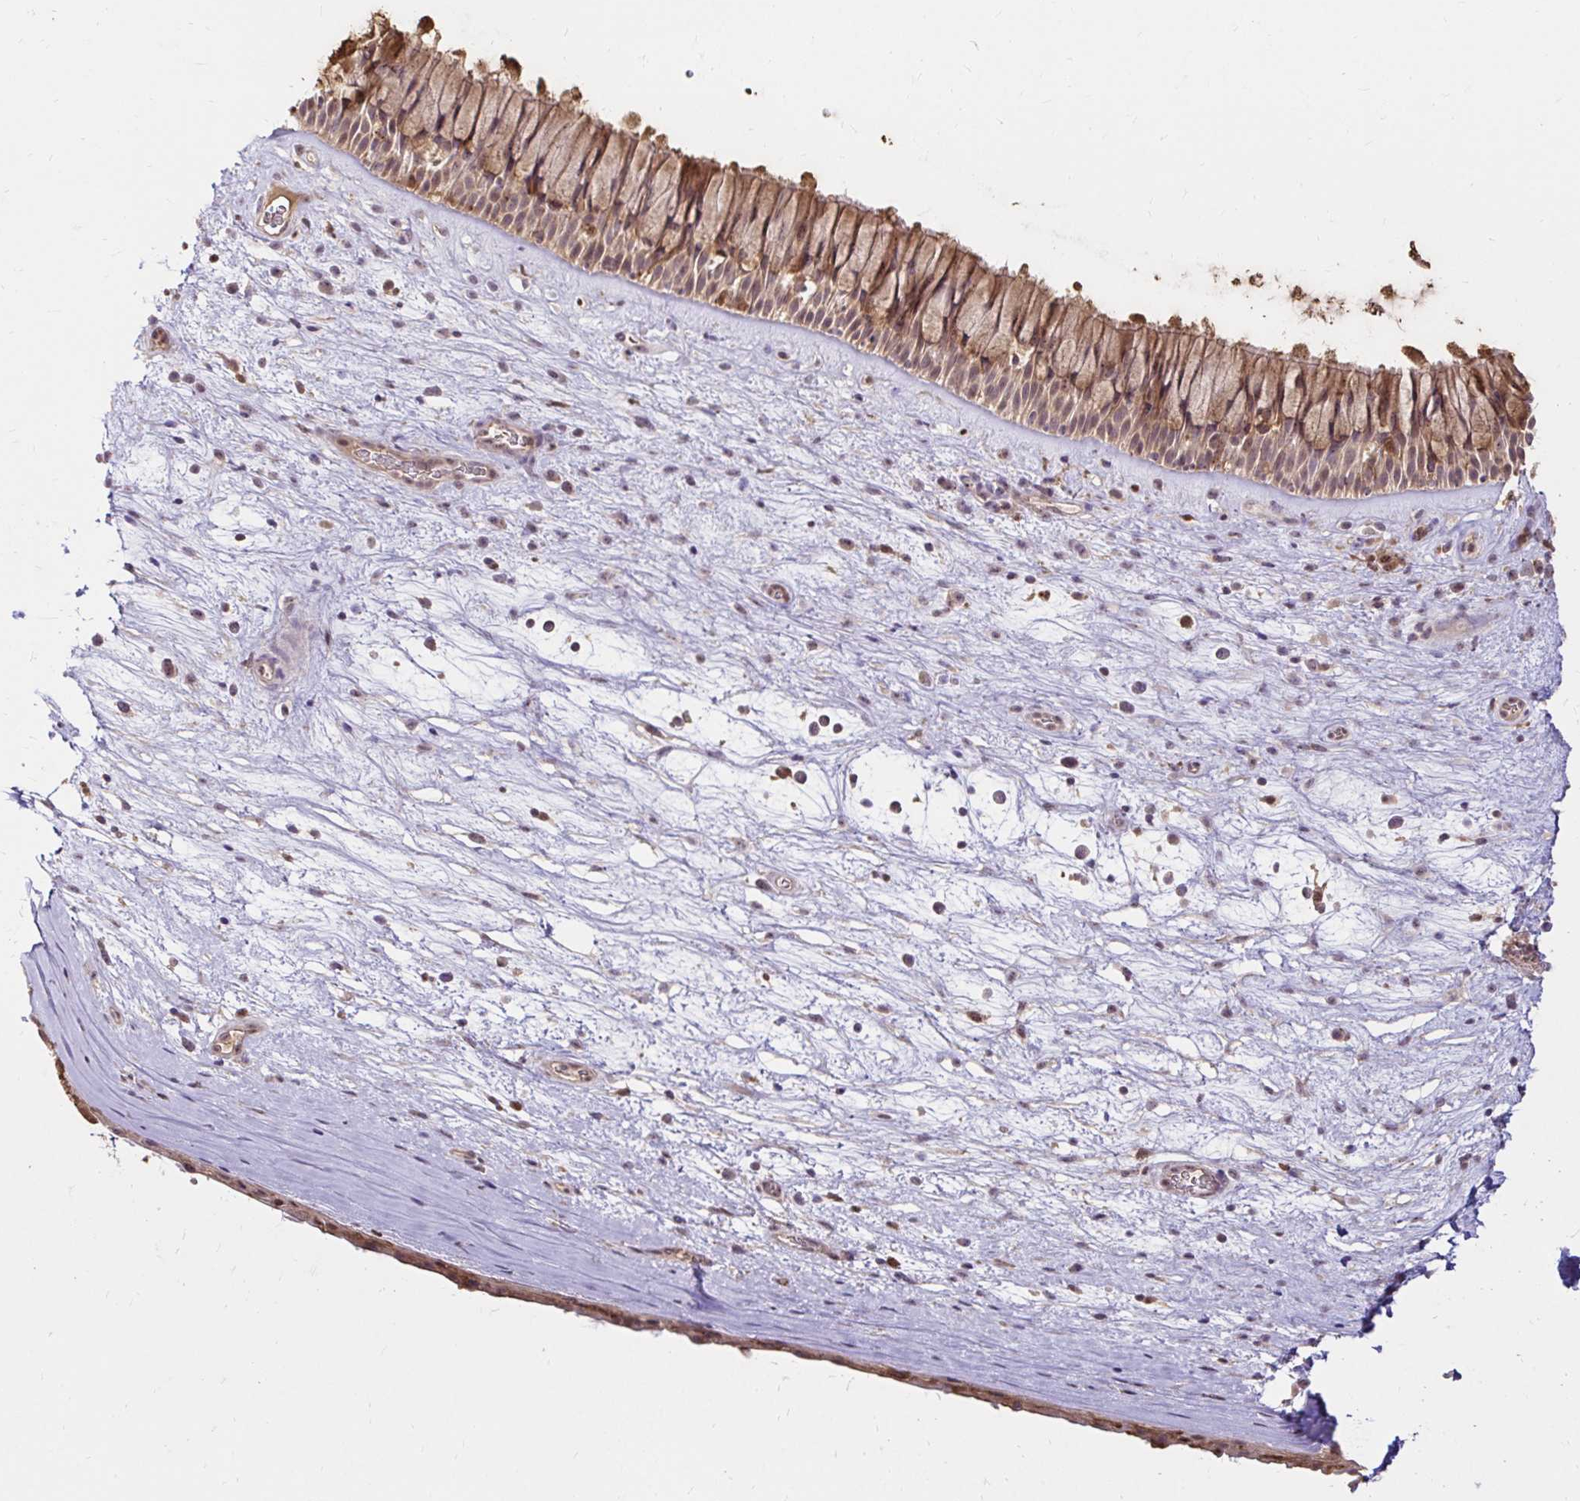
{"staining": {"intensity": "weak", "quantity": ">75%", "location": "cytoplasmic/membranous,nuclear"}, "tissue": "nasopharynx", "cell_type": "Respiratory epithelial cells", "image_type": "normal", "snomed": [{"axis": "morphology", "description": "Normal tissue, NOS"}, {"axis": "topography", "description": "Nasopharynx"}], "caption": "Immunohistochemistry histopathology image of unremarkable nasopharynx: human nasopharynx stained using immunohistochemistry reveals low levels of weak protein expression localized specifically in the cytoplasmic/membranous,nuclear of respiratory epithelial cells, appearing as a cytoplasmic/membranous,nuclear brown color.", "gene": "PYCARD", "patient": {"sex": "male", "age": 74}}